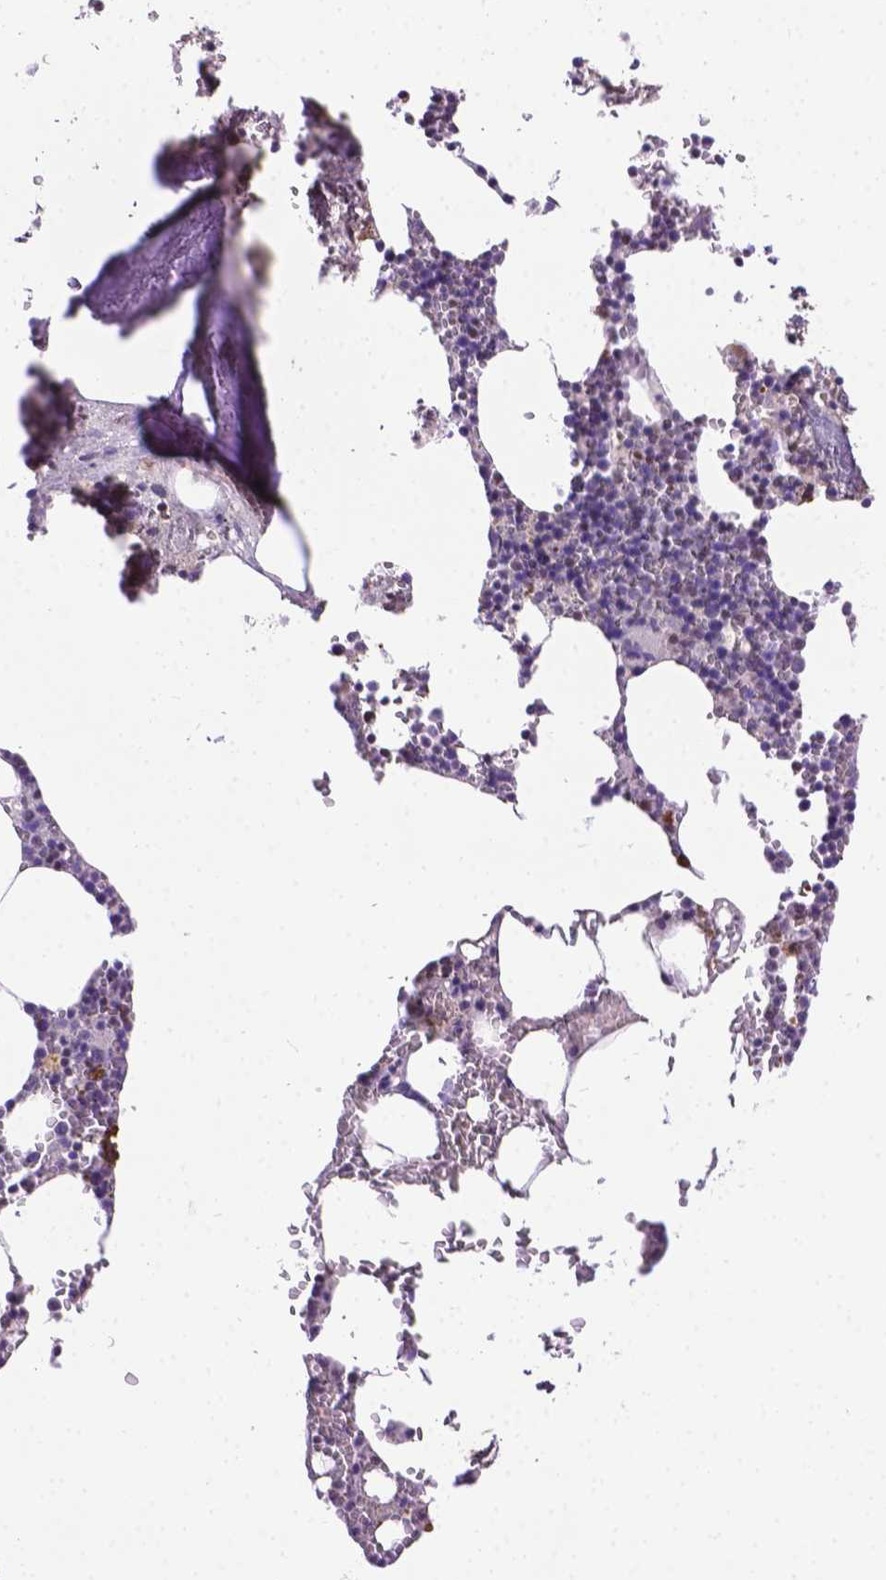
{"staining": {"intensity": "weak", "quantity": "<25%", "location": "nuclear"}, "tissue": "bone marrow", "cell_type": "Hematopoietic cells", "image_type": "normal", "snomed": [{"axis": "morphology", "description": "Normal tissue, NOS"}, {"axis": "topography", "description": "Bone marrow"}], "caption": "Hematopoietic cells are negative for protein expression in benign human bone marrow. (Stains: DAB IHC with hematoxylin counter stain, Microscopy: brightfield microscopy at high magnification).", "gene": "ABI2", "patient": {"sex": "male", "age": 54}}